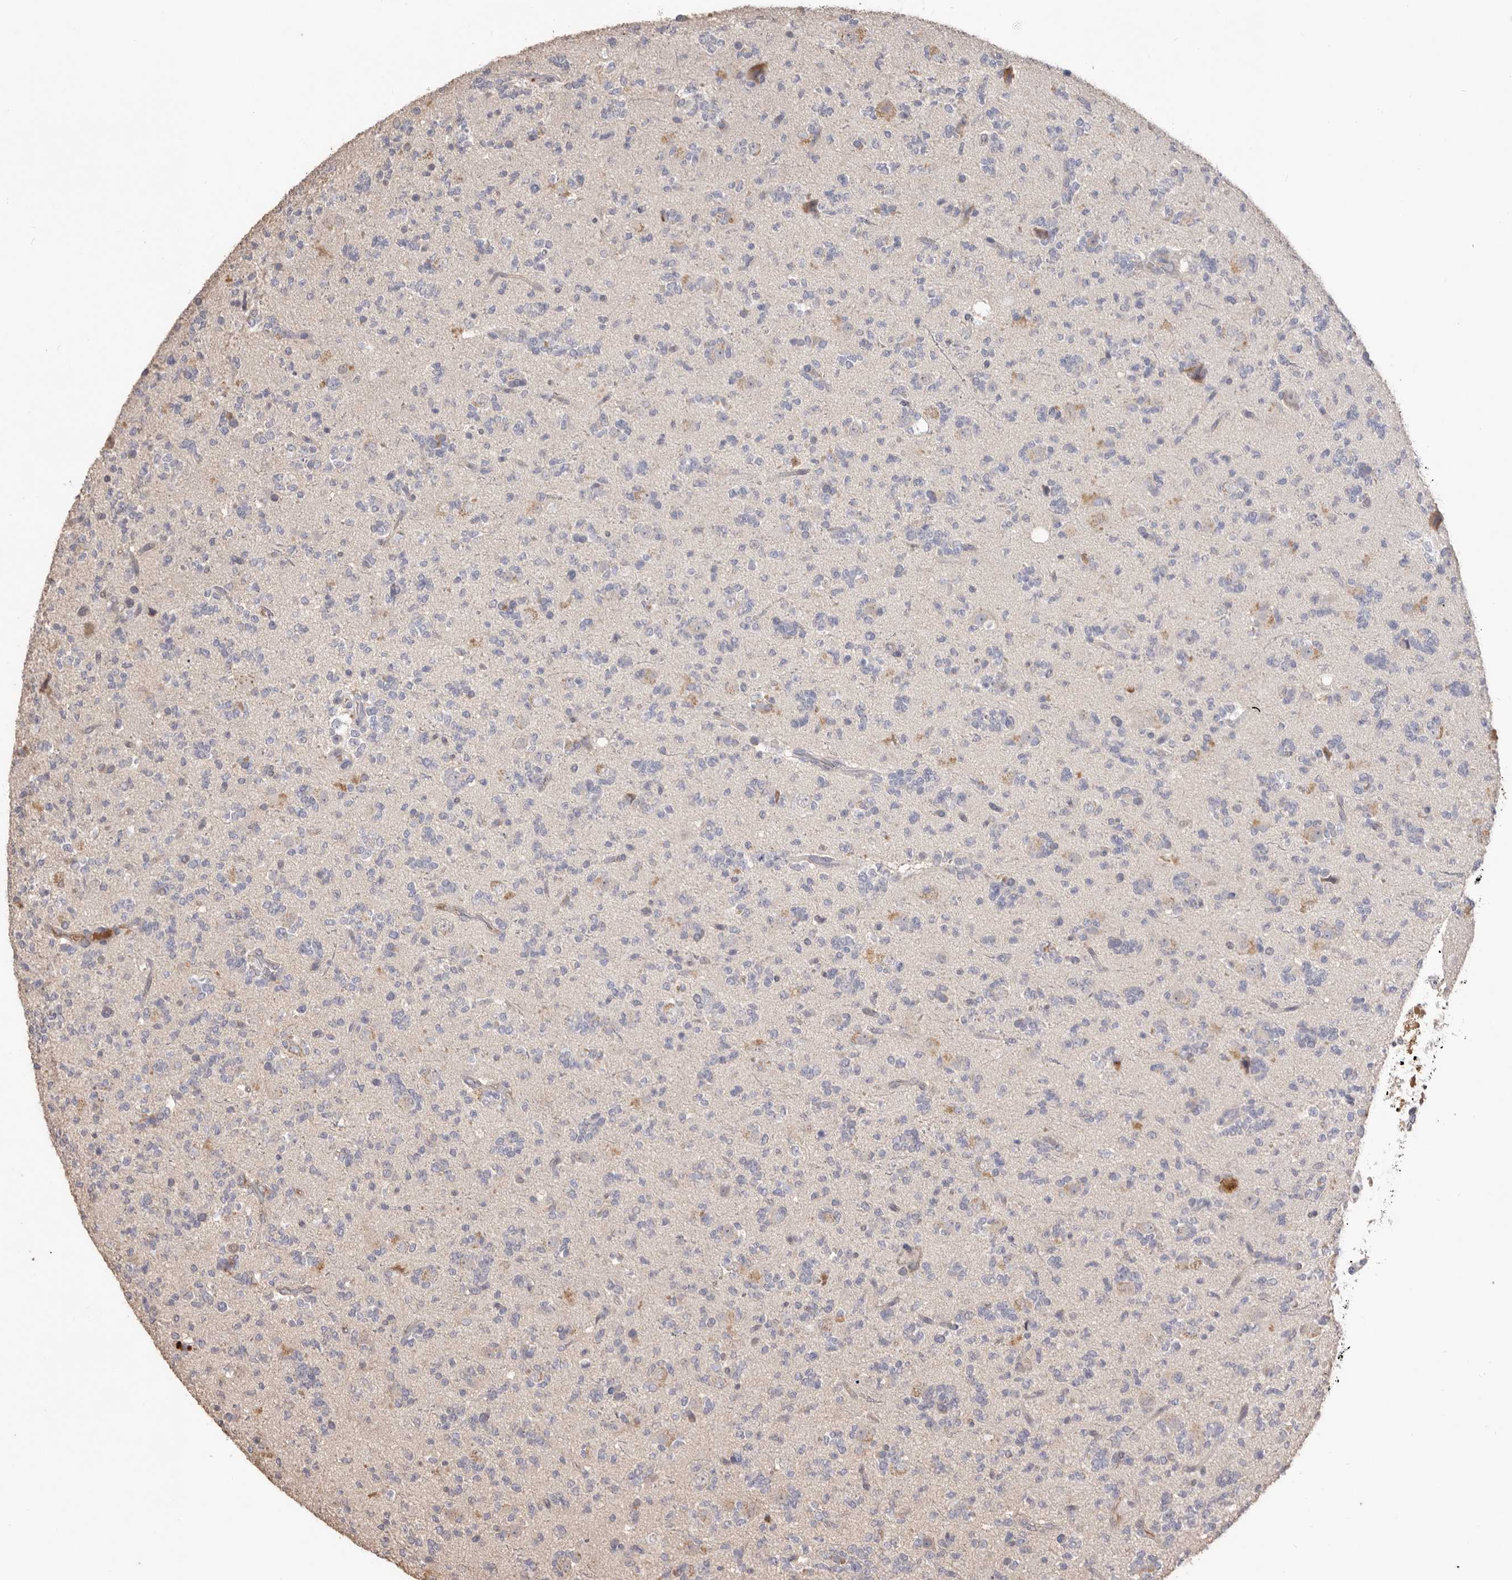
{"staining": {"intensity": "negative", "quantity": "none", "location": "none"}, "tissue": "glioma", "cell_type": "Tumor cells", "image_type": "cancer", "snomed": [{"axis": "morphology", "description": "Glioma, malignant, High grade"}, {"axis": "topography", "description": "Brain"}], "caption": "DAB immunohistochemical staining of human malignant high-grade glioma exhibits no significant positivity in tumor cells. (IHC, brightfield microscopy, high magnification).", "gene": "HCAR2", "patient": {"sex": "female", "age": 62}}